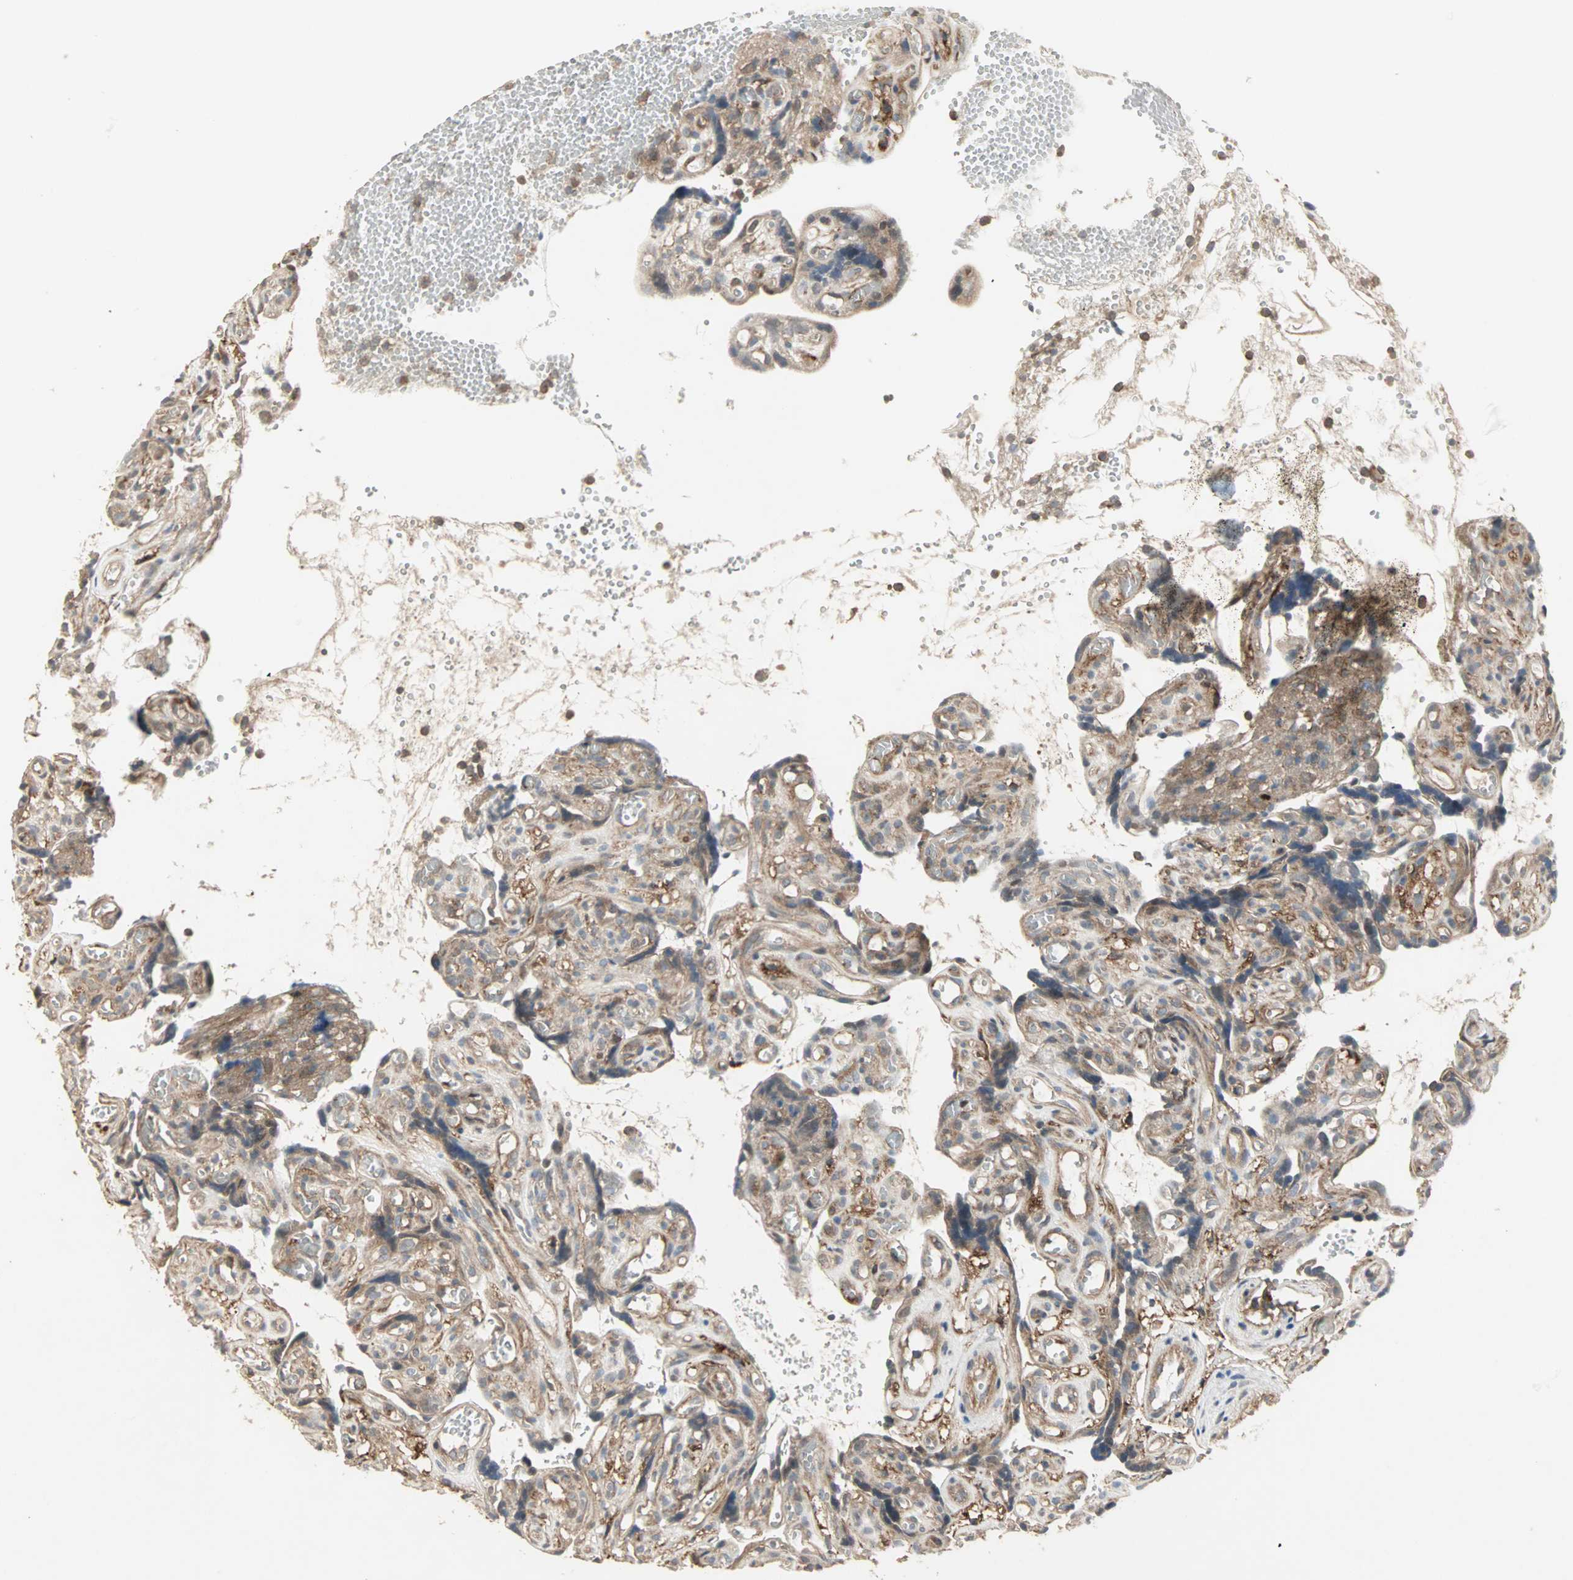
{"staining": {"intensity": "strong", "quantity": ">75%", "location": "cytoplasmic/membranous"}, "tissue": "placenta", "cell_type": "Decidual cells", "image_type": "normal", "snomed": [{"axis": "morphology", "description": "Normal tissue, NOS"}, {"axis": "topography", "description": "Placenta"}], "caption": "Immunohistochemical staining of normal human placenta shows high levels of strong cytoplasmic/membranous positivity in about >75% of decidual cells. (IHC, brightfield microscopy, high magnification).", "gene": "GNAI2", "patient": {"sex": "female", "age": 30}}